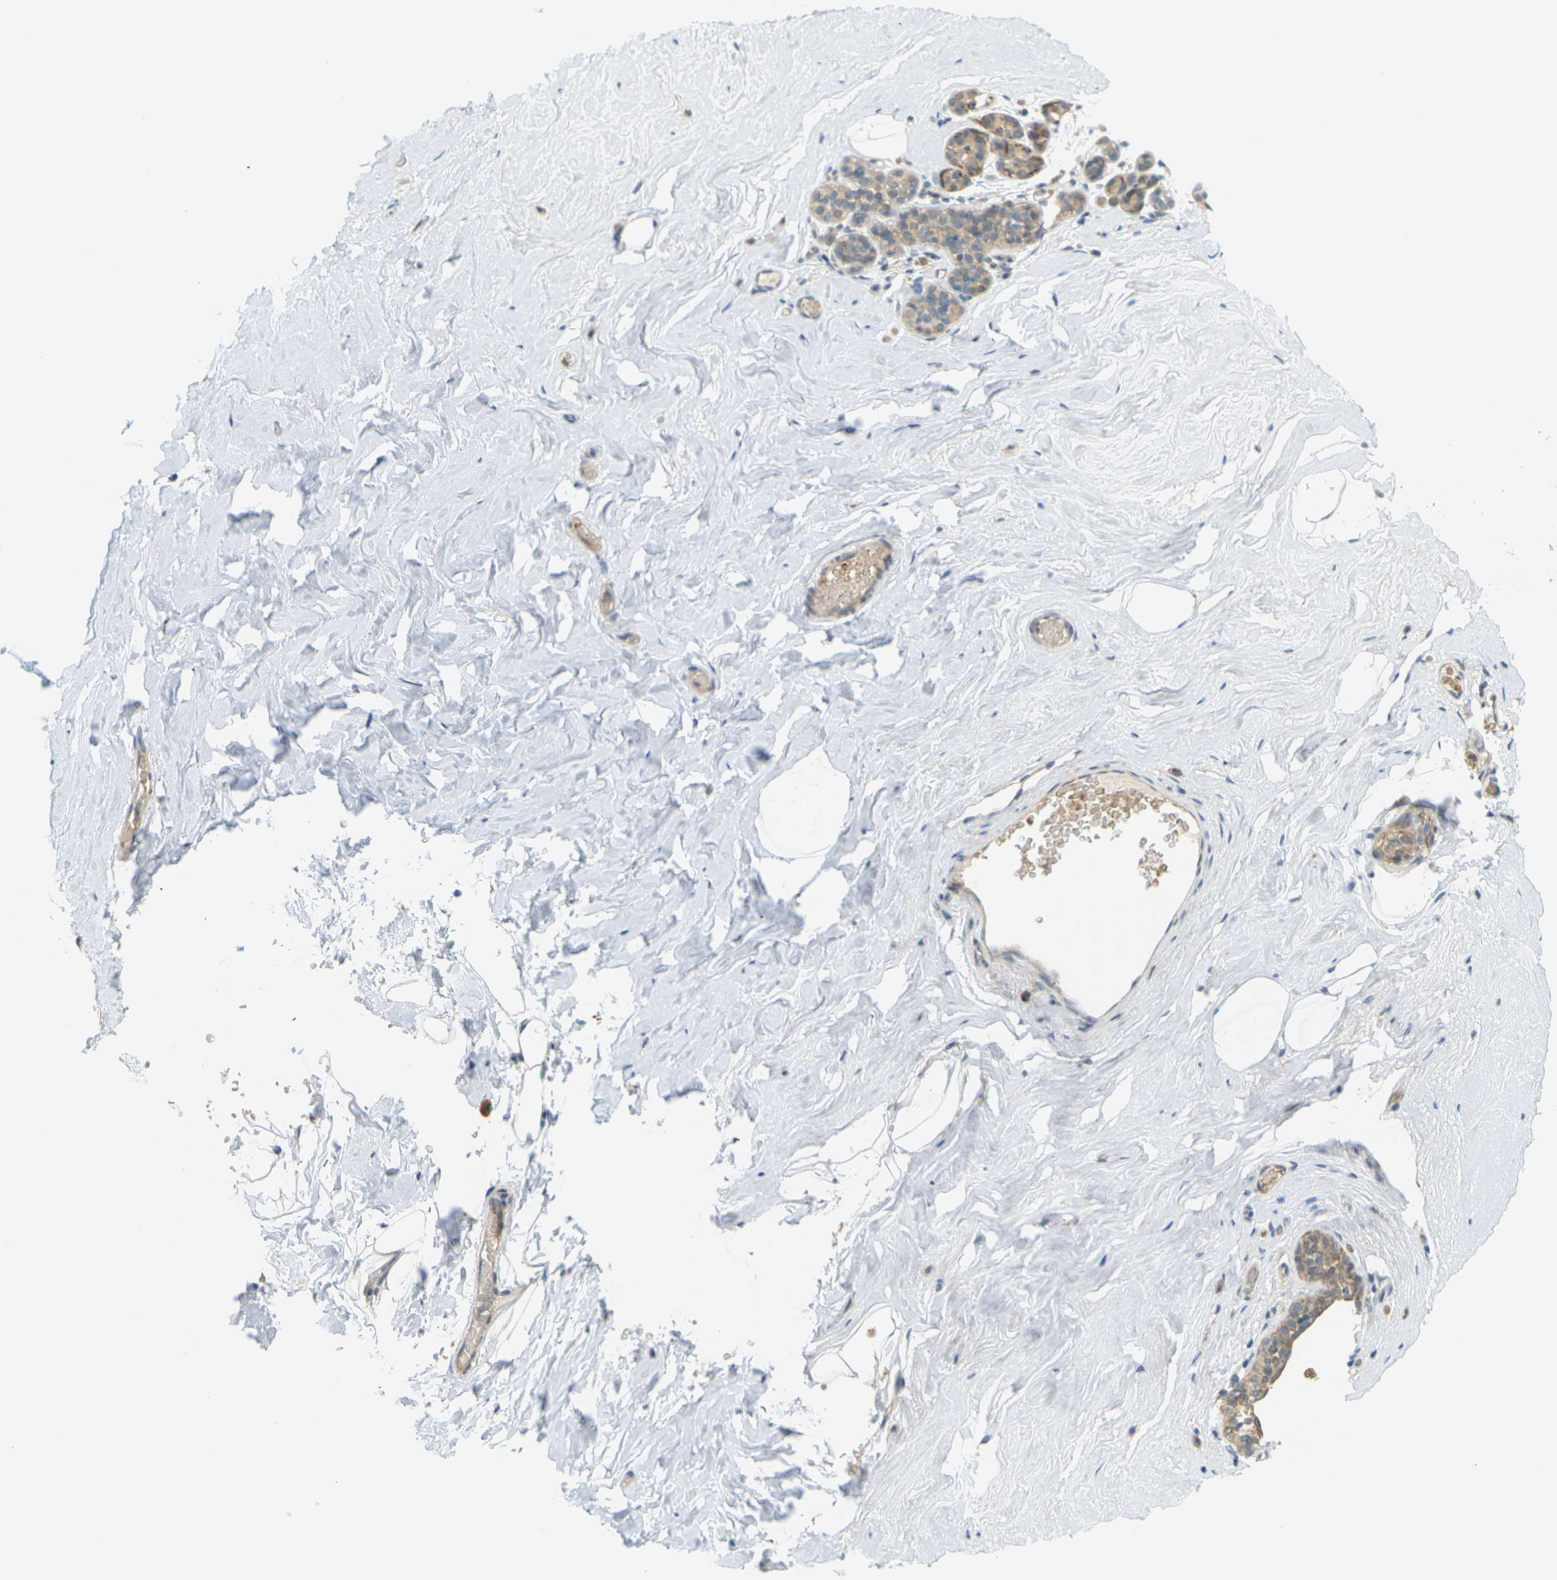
{"staining": {"intensity": "negative", "quantity": "none", "location": "none"}, "tissue": "breast", "cell_type": "Adipocytes", "image_type": "normal", "snomed": [{"axis": "morphology", "description": "Normal tissue, NOS"}, {"axis": "topography", "description": "Breast"}], "caption": "The image shows no staining of adipocytes in benign breast. The staining was performed using DAB (3,3'-diaminobenzidine) to visualize the protein expression in brown, while the nuclei were stained in blue with hematoxylin (Magnification: 20x).", "gene": "SOCS6", "patient": {"sex": "female", "age": 75}}